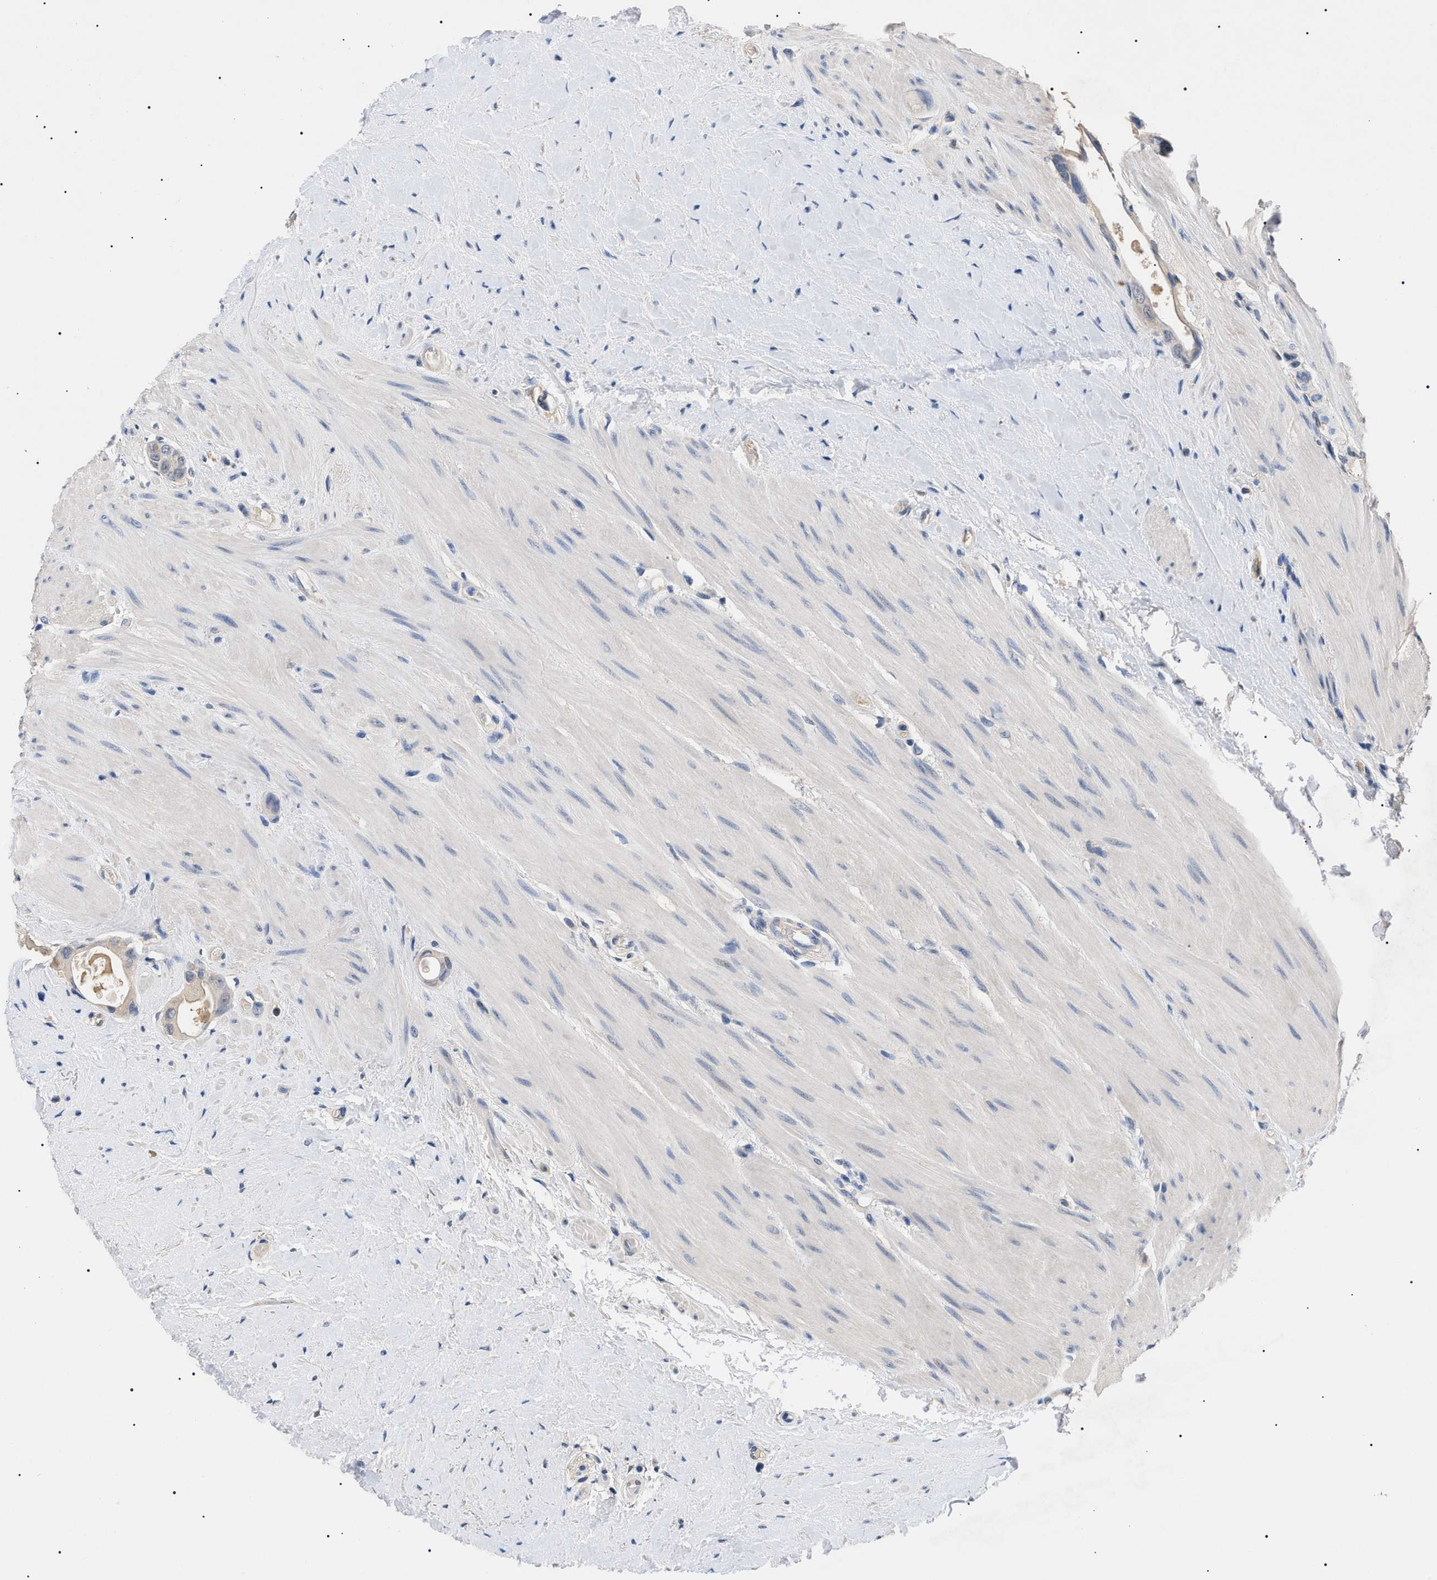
{"staining": {"intensity": "weak", "quantity": "25%-75%", "location": "cytoplasmic/membranous"}, "tissue": "colorectal cancer", "cell_type": "Tumor cells", "image_type": "cancer", "snomed": [{"axis": "morphology", "description": "Adenocarcinoma, NOS"}, {"axis": "topography", "description": "Rectum"}], "caption": "Immunohistochemical staining of human colorectal adenocarcinoma exhibits low levels of weak cytoplasmic/membranous positivity in approximately 25%-75% of tumor cells.", "gene": "PRRT2", "patient": {"sex": "male", "age": 51}}